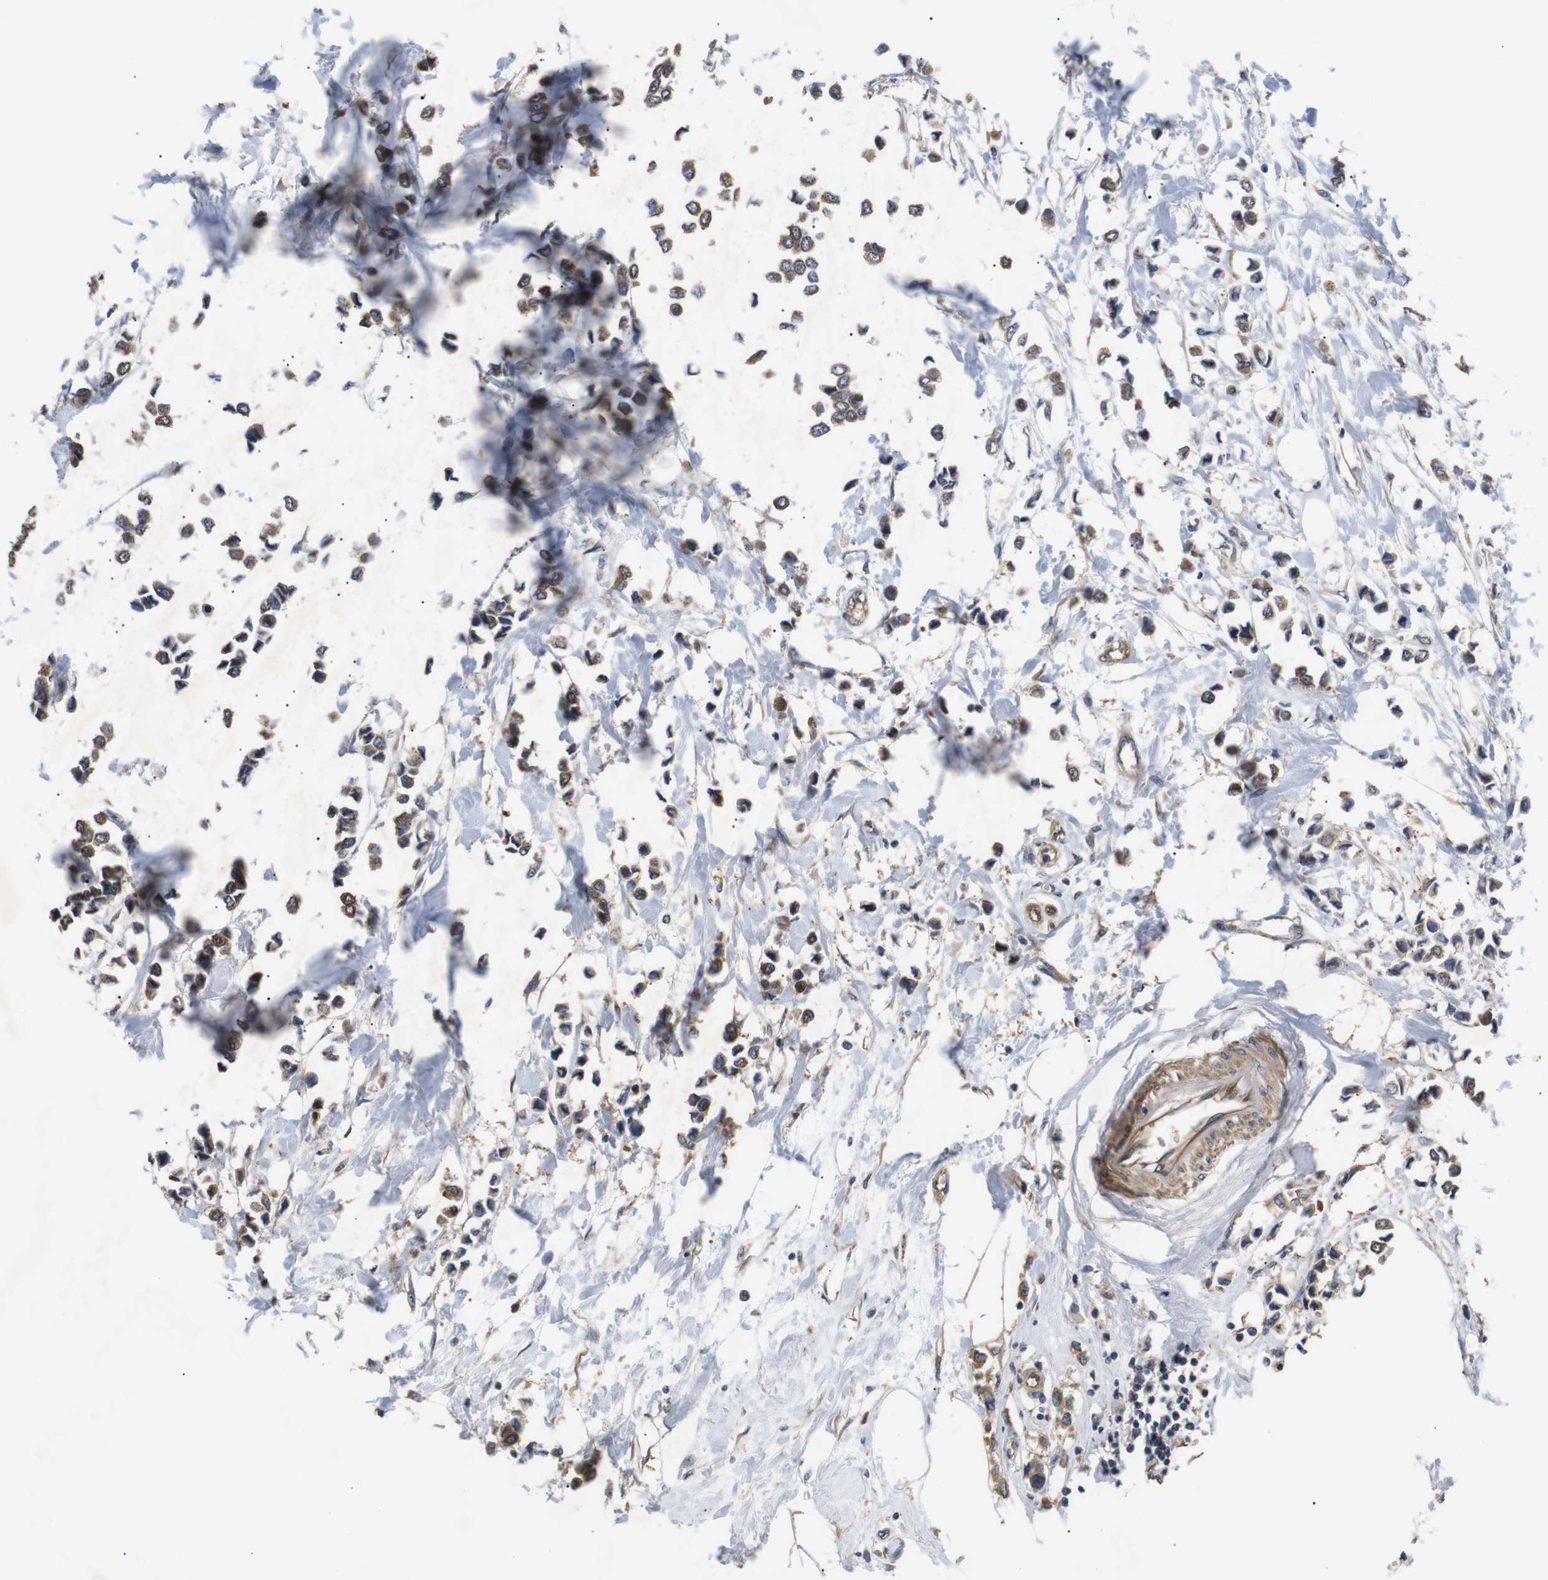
{"staining": {"intensity": "moderate", "quantity": ">75%", "location": "cytoplasmic/membranous"}, "tissue": "breast cancer", "cell_type": "Tumor cells", "image_type": "cancer", "snomed": [{"axis": "morphology", "description": "Lobular carcinoma"}, {"axis": "topography", "description": "Breast"}], "caption": "Human lobular carcinoma (breast) stained with a brown dye reveals moderate cytoplasmic/membranous positive expression in about >75% of tumor cells.", "gene": "DDR1", "patient": {"sex": "female", "age": 51}}